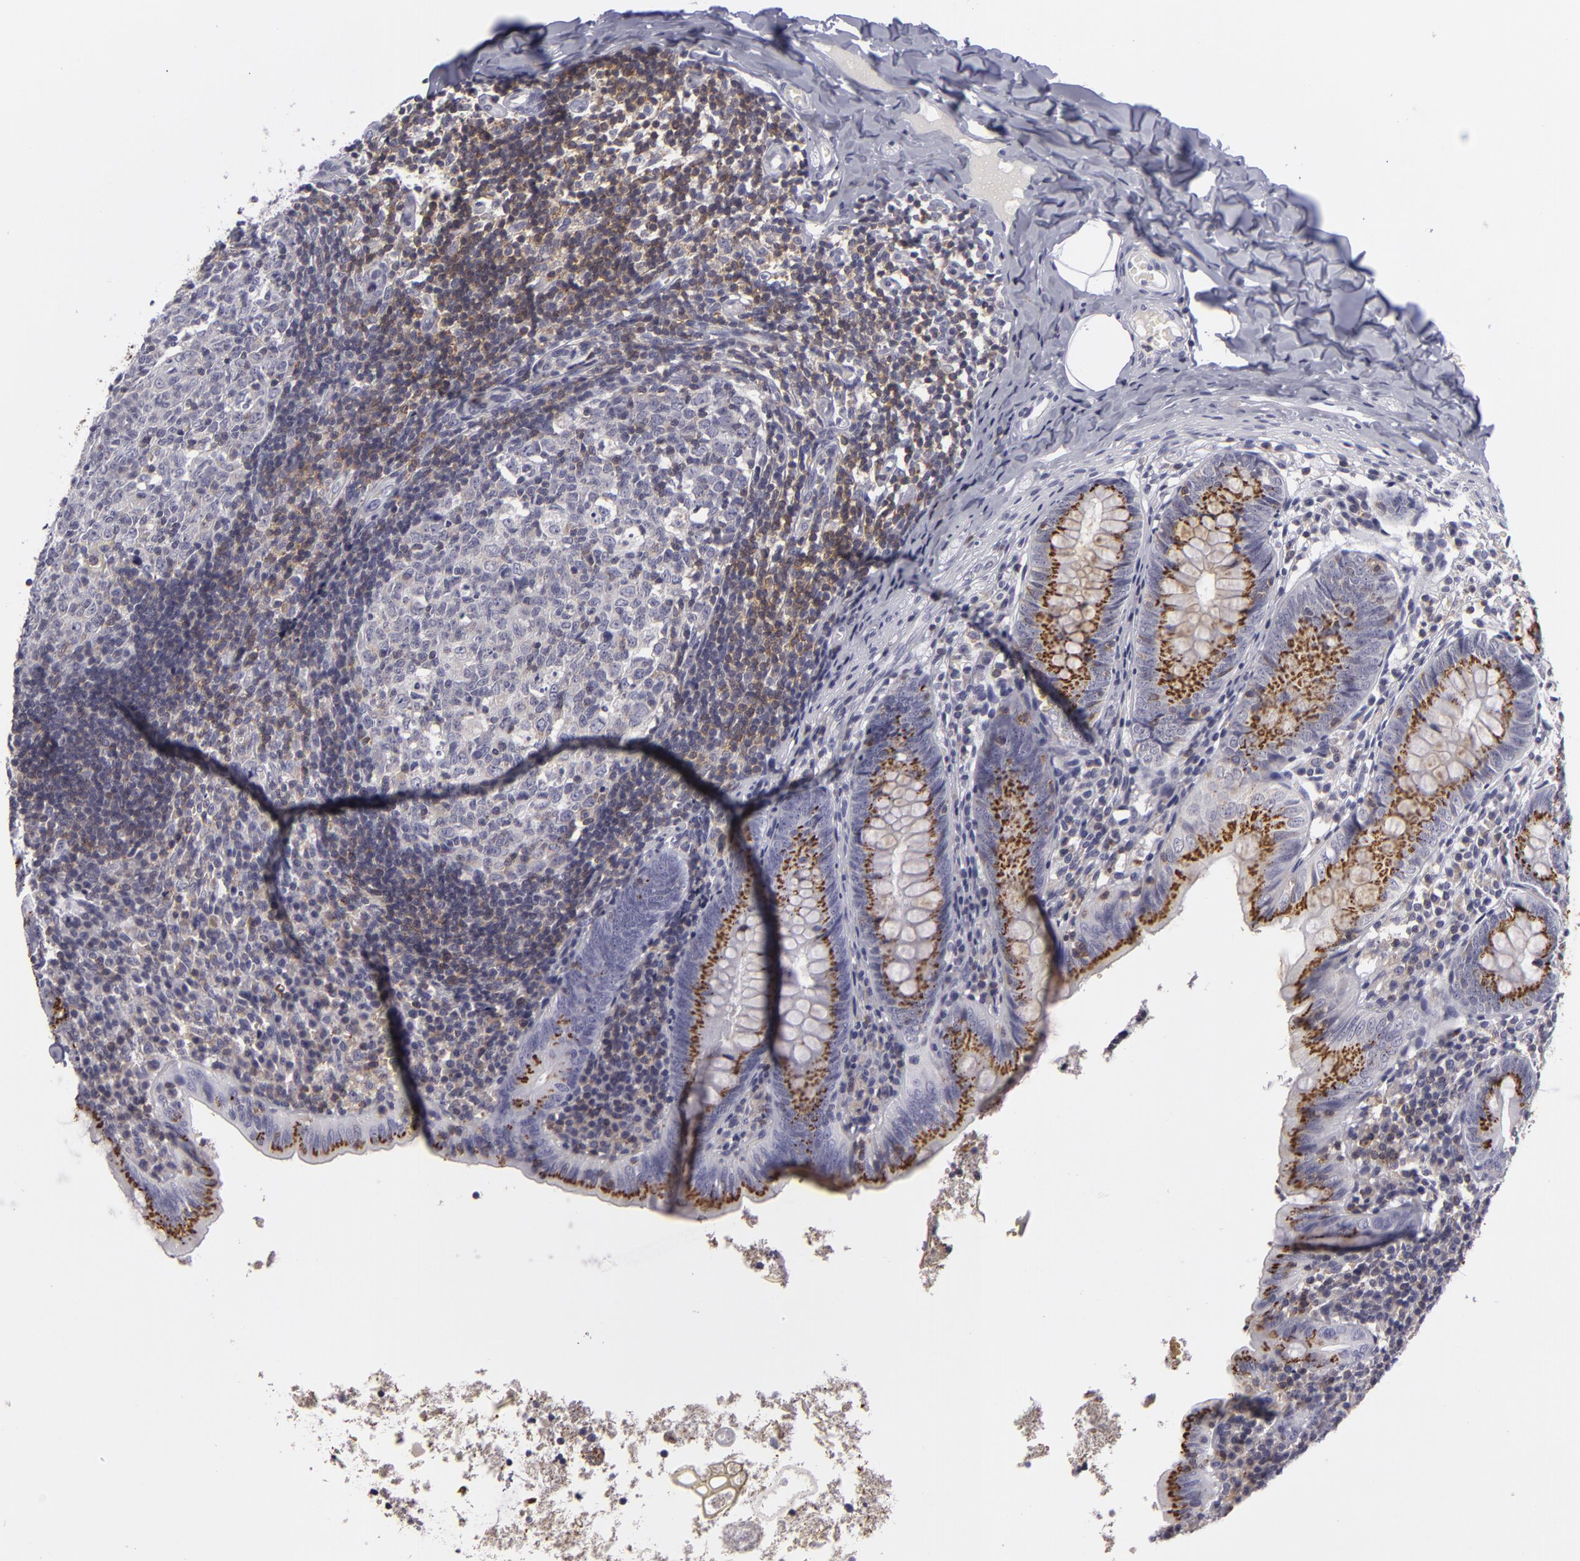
{"staining": {"intensity": "moderate", "quantity": "25%-75%", "location": "cytoplasmic/membranous"}, "tissue": "appendix", "cell_type": "Glandular cells", "image_type": "normal", "snomed": [{"axis": "morphology", "description": "Normal tissue, NOS"}, {"axis": "topography", "description": "Appendix"}], "caption": "DAB (3,3'-diaminobenzidine) immunohistochemical staining of unremarkable appendix exhibits moderate cytoplasmic/membranous protein expression in approximately 25%-75% of glandular cells. The staining was performed using DAB (3,3'-diaminobenzidine) to visualize the protein expression in brown, while the nuclei were stained in blue with hematoxylin (Magnification: 20x).", "gene": "KCNAB2", "patient": {"sex": "male", "age": 7}}